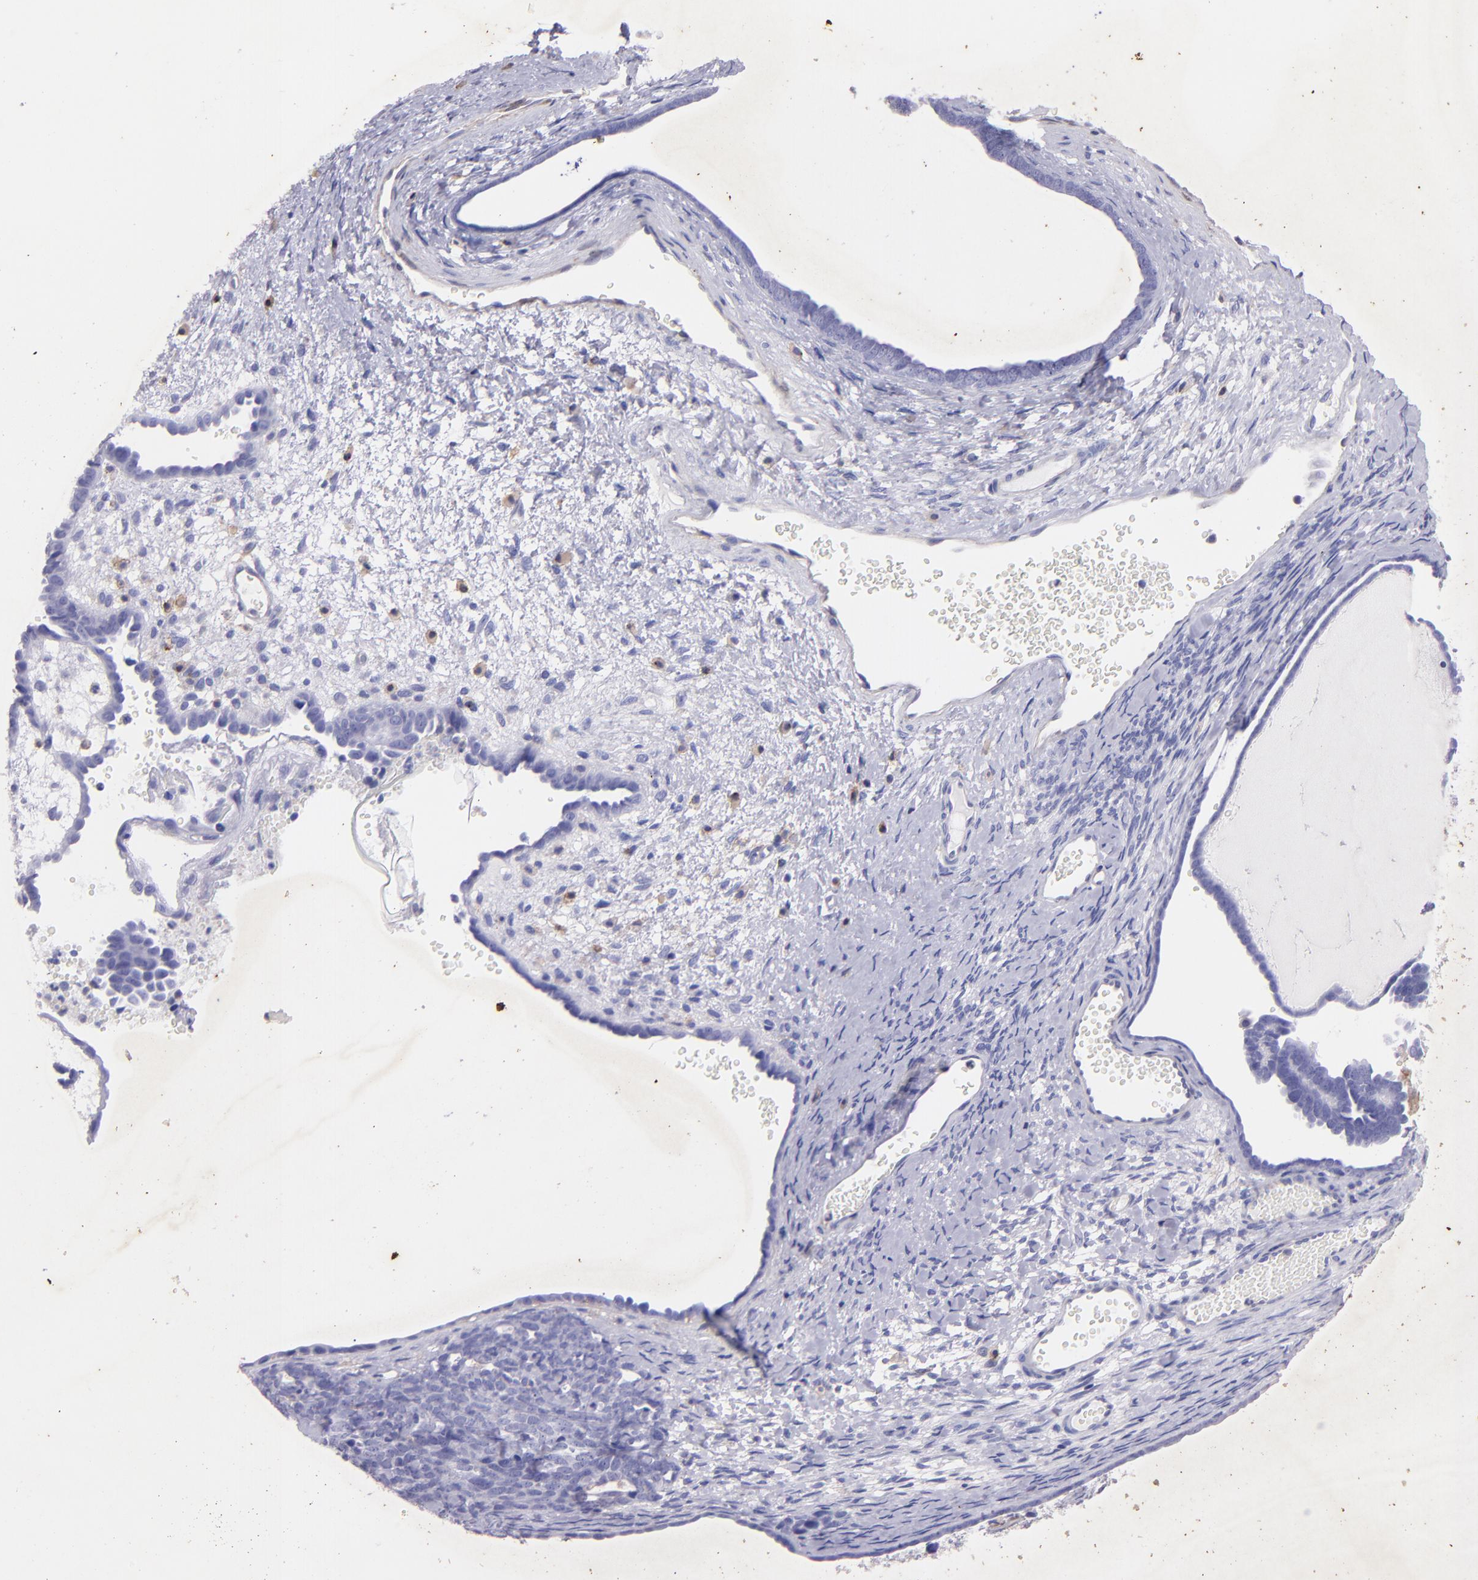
{"staining": {"intensity": "negative", "quantity": "none", "location": "none"}, "tissue": "endometrial cancer", "cell_type": "Tumor cells", "image_type": "cancer", "snomed": [{"axis": "morphology", "description": "Neoplasm, malignant, NOS"}, {"axis": "topography", "description": "Endometrium"}], "caption": "Micrograph shows no significant protein staining in tumor cells of endometrial cancer (neoplasm (malignant)).", "gene": "RET", "patient": {"sex": "female", "age": 74}}